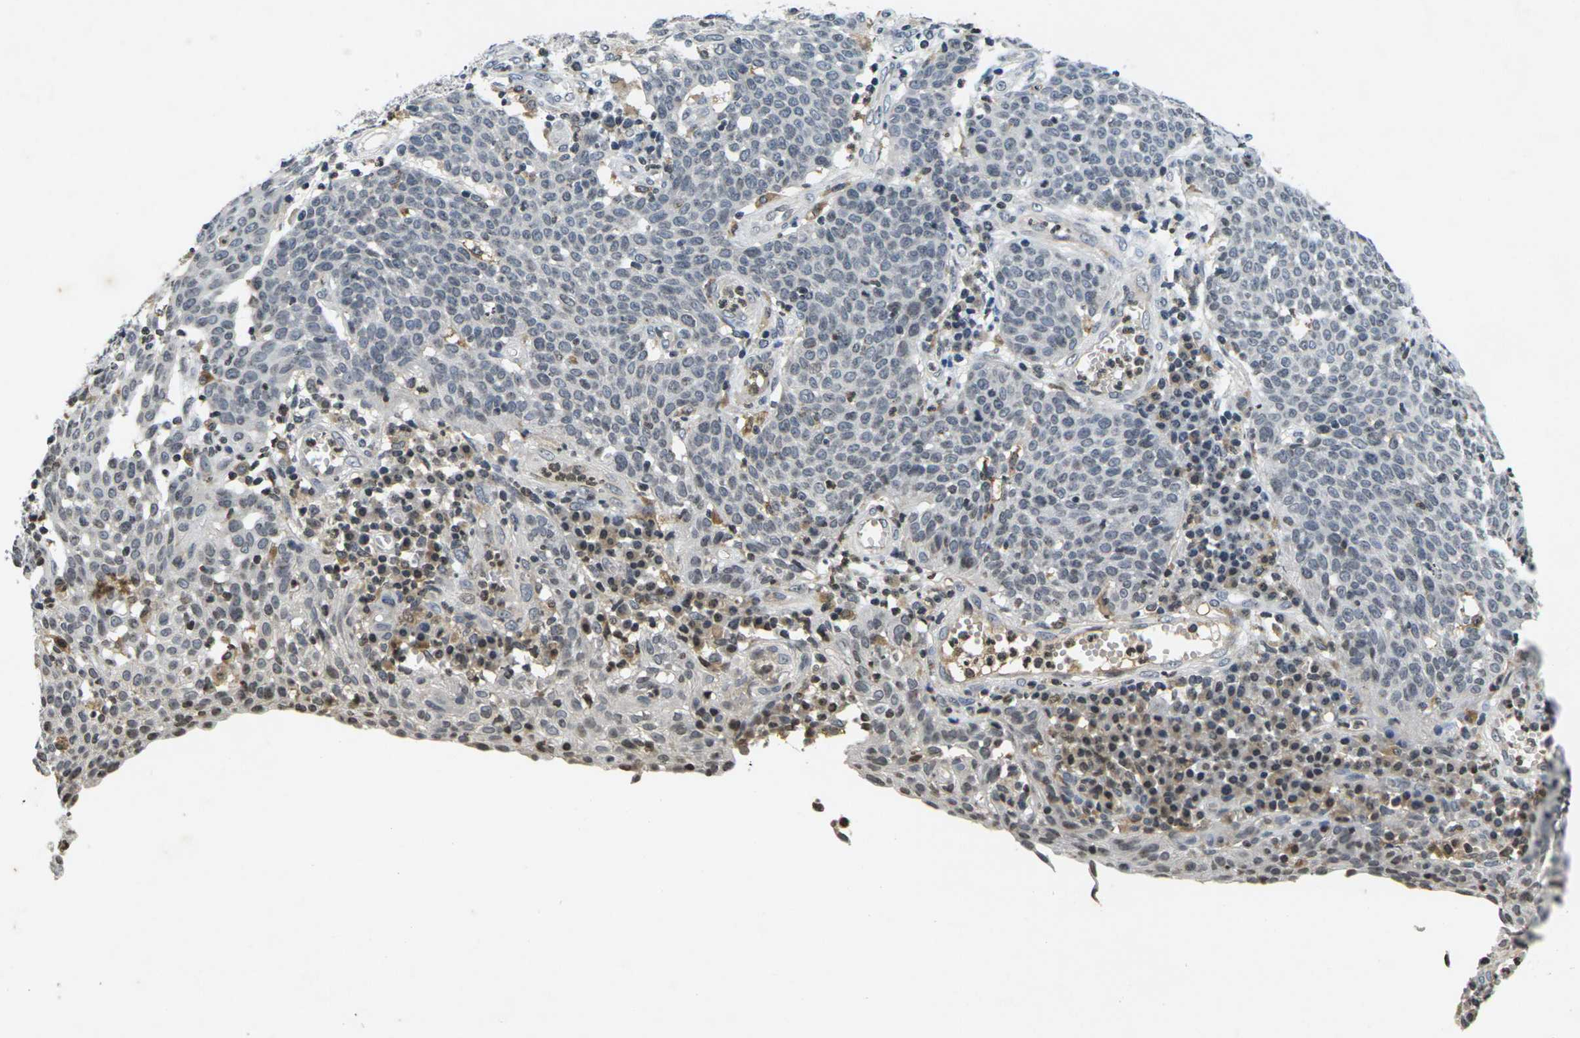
{"staining": {"intensity": "negative", "quantity": "none", "location": "none"}, "tissue": "cervical cancer", "cell_type": "Tumor cells", "image_type": "cancer", "snomed": [{"axis": "morphology", "description": "Squamous cell carcinoma, NOS"}, {"axis": "topography", "description": "Cervix"}], "caption": "Protein analysis of cervical cancer displays no significant expression in tumor cells.", "gene": "C1QC", "patient": {"sex": "female", "age": 34}}